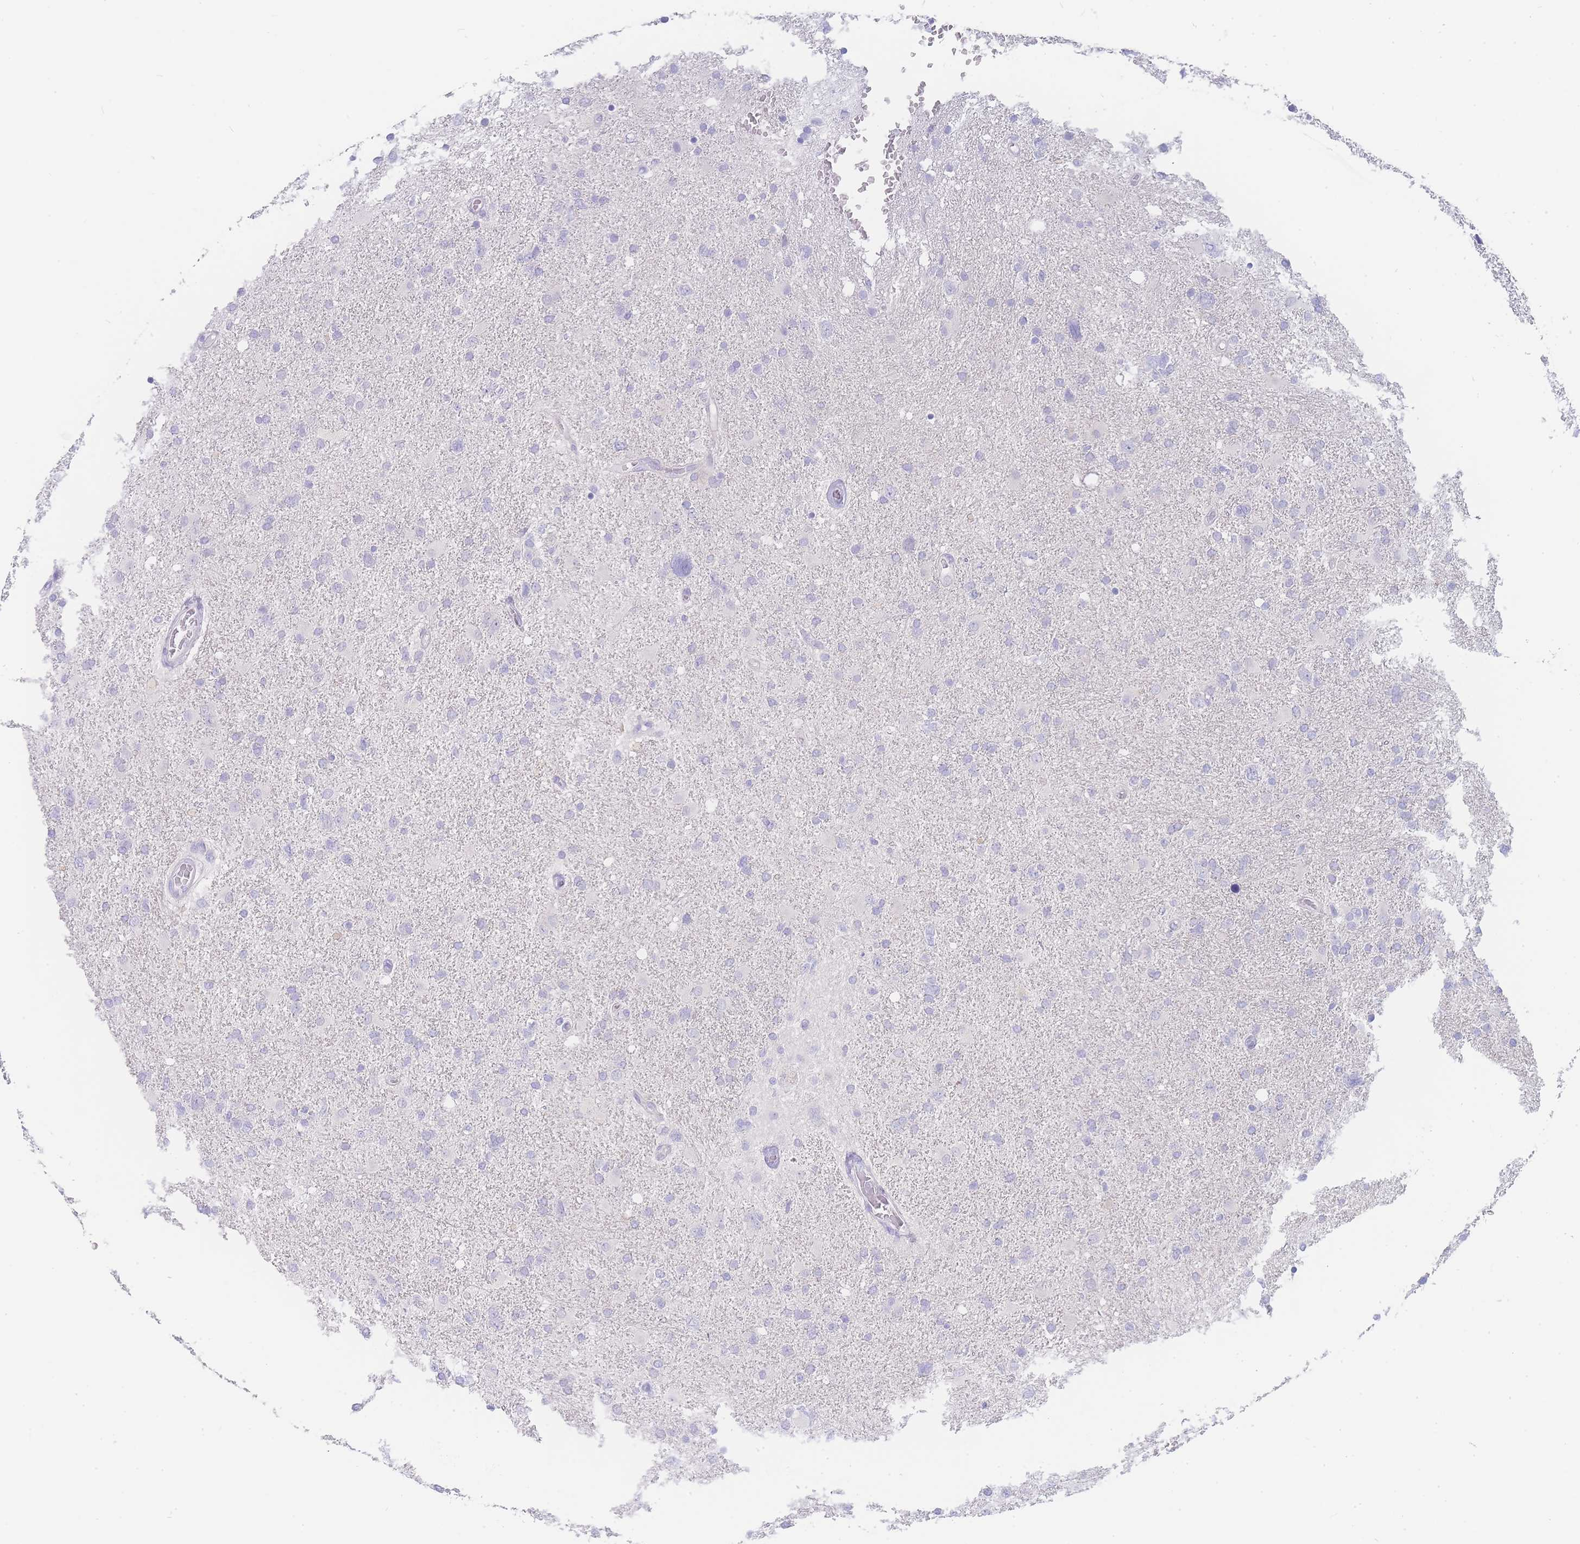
{"staining": {"intensity": "negative", "quantity": "none", "location": "none"}, "tissue": "glioma", "cell_type": "Tumor cells", "image_type": "cancer", "snomed": [{"axis": "morphology", "description": "Glioma, malignant, High grade"}, {"axis": "topography", "description": "Brain"}], "caption": "Immunohistochemical staining of human glioma reveals no significant expression in tumor cells.", "gene": "LZTFL1", "patient": {"sex": "male", "age": 61}}